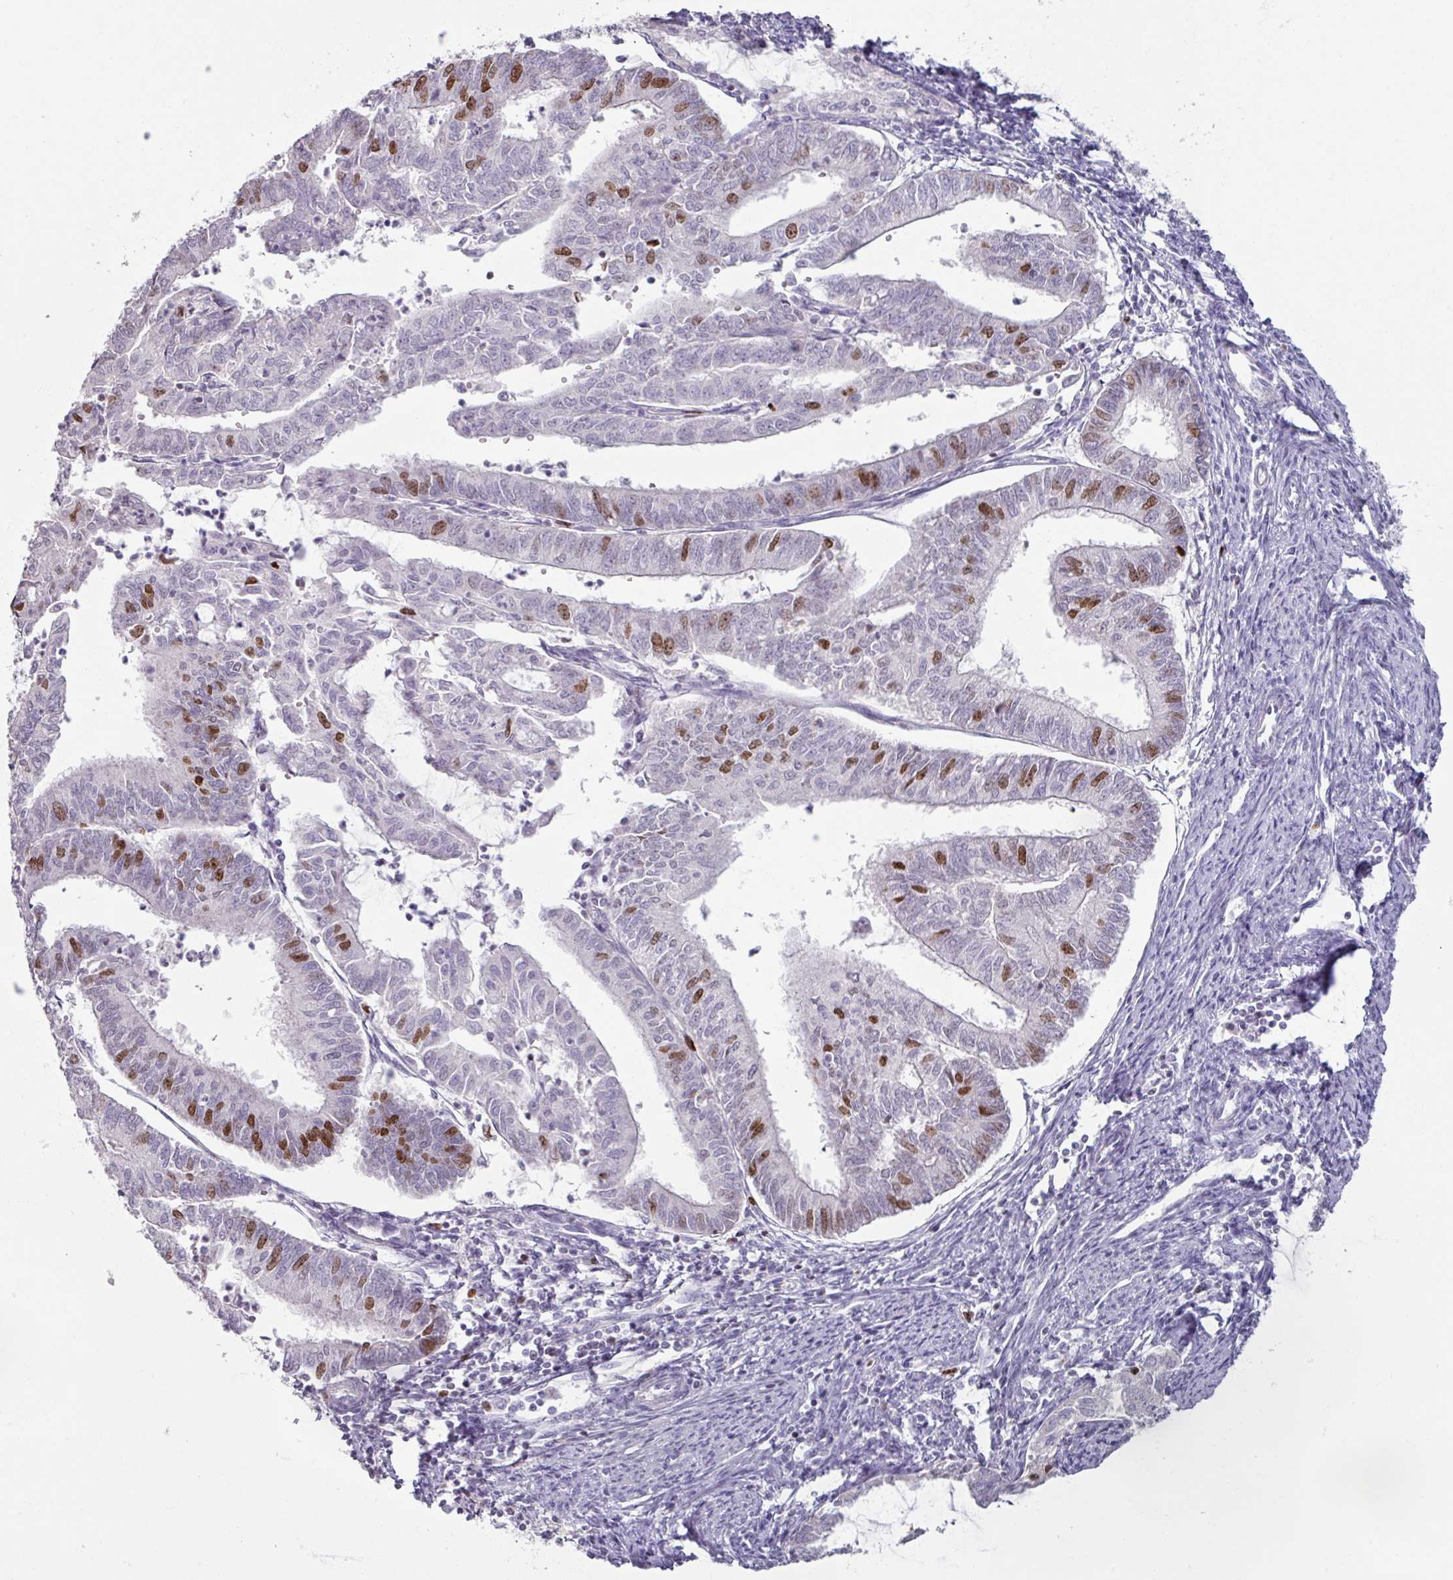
{"staining": {"intensity": "moderate", "quantity": "<25%", "location": "nuclear"}, "tissue": "endometrial cancer", "cell_type": "Tumor cells", "image_type": "cancer", "snomed": [{"axis": "morphology", "description": "Adenocarcinoma, NOS"}, {"axis": "topography", "description": "Endometrium"}], "caption": "Tumor cells show low levels of moderate nuclear expression in about <25% of cells in human endometrial adenocarcinoma.", "gene": "ATAD2", "patient": {"sex": "female", "age": 70}}